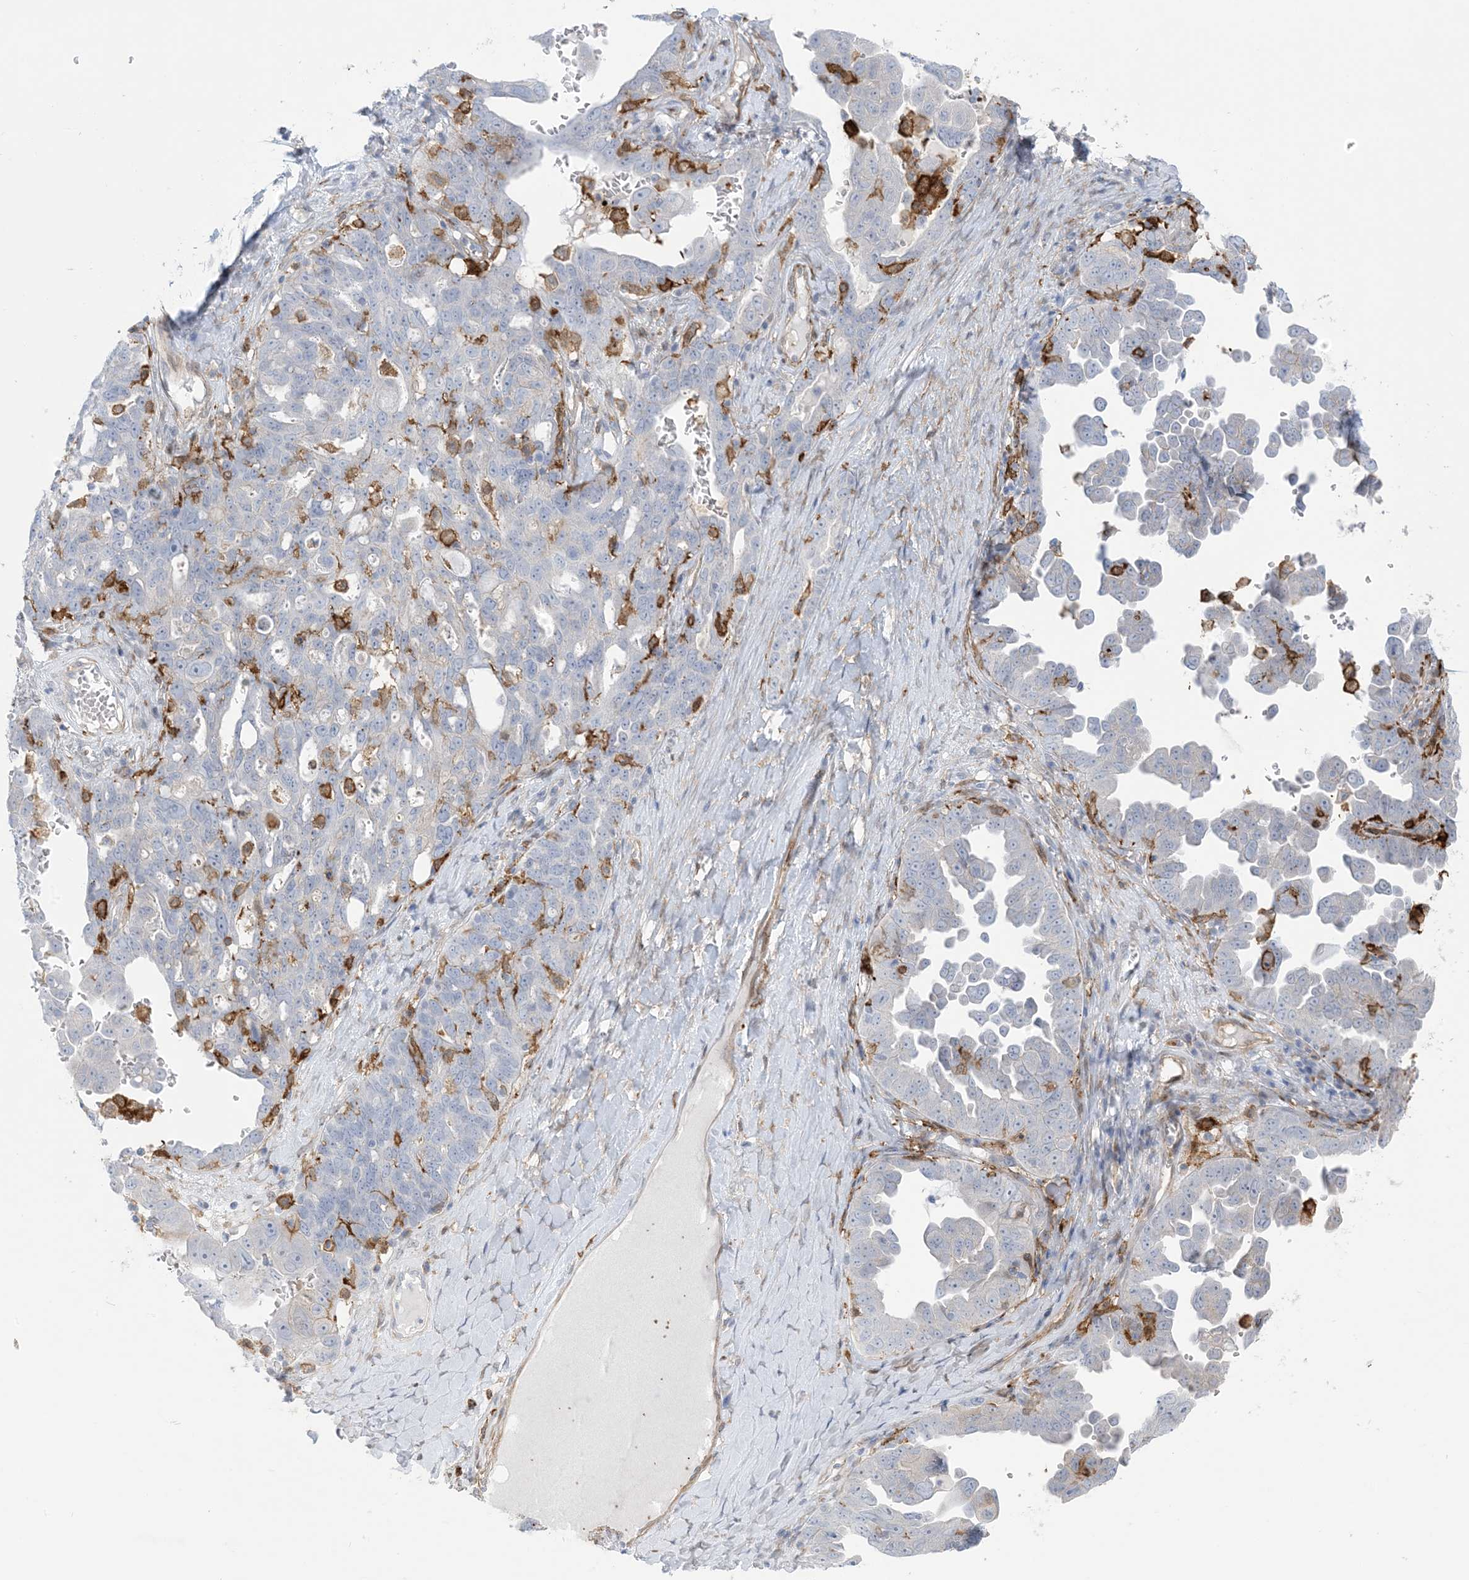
{"staining": {"intensity": "negative", "quantity": "none", "location": "none"}, "tissue": "ovarian cancer", "cell_type": "Tumor cells", "image_type": "cancer", "snomed": [{"axis": "morphology", "description": "Carcinoma, endometroid"}, {"axis": "topography", "description": "Ovary"}], "caption": "The photomicrograph reveals no significant staining in tumor cells of ovarian endometroid carcinoma.", "gene": "ICMT", "patient": {"sex": "female", "age": 62}}